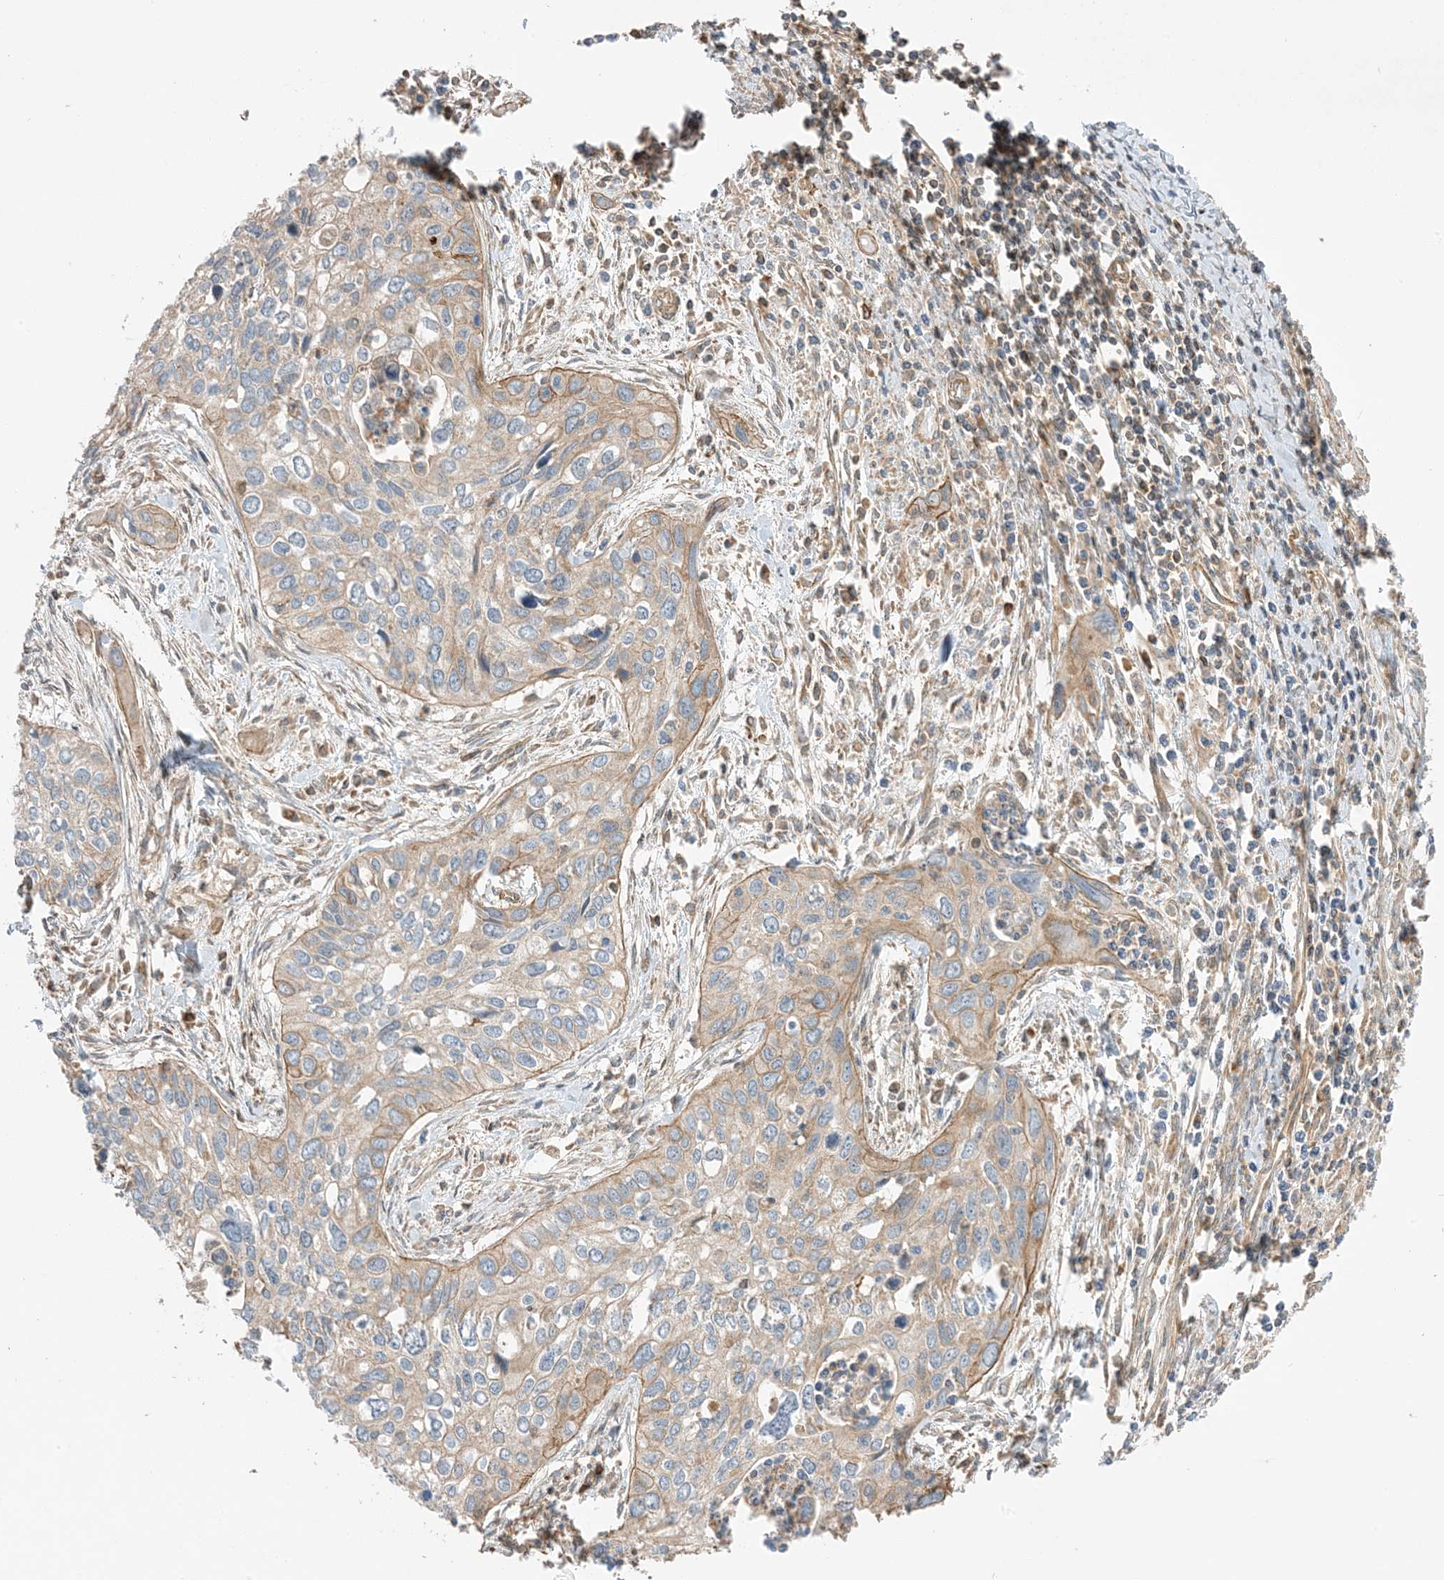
{"staining": {"intensity": "moderate", "quantity": "<25%", "location": "cytoplasmic/membranous"}, "tissue": "cervical cancer", "cell_type": "Tumor cells", "image_type": "cancer", "snomed": [{"axis": "morphology", "description": "Squamous cell carcinoma, NOS"}, {"axis": "topography", "description": "Cervix"}], "caption": "Human cervical cancer (squamous cell carcinoma) stained with a protein marker demonstrates moderate staining in tumor cells.", "gene": "SLC25A12", "patient": {"sex": "female", "age": 55}}